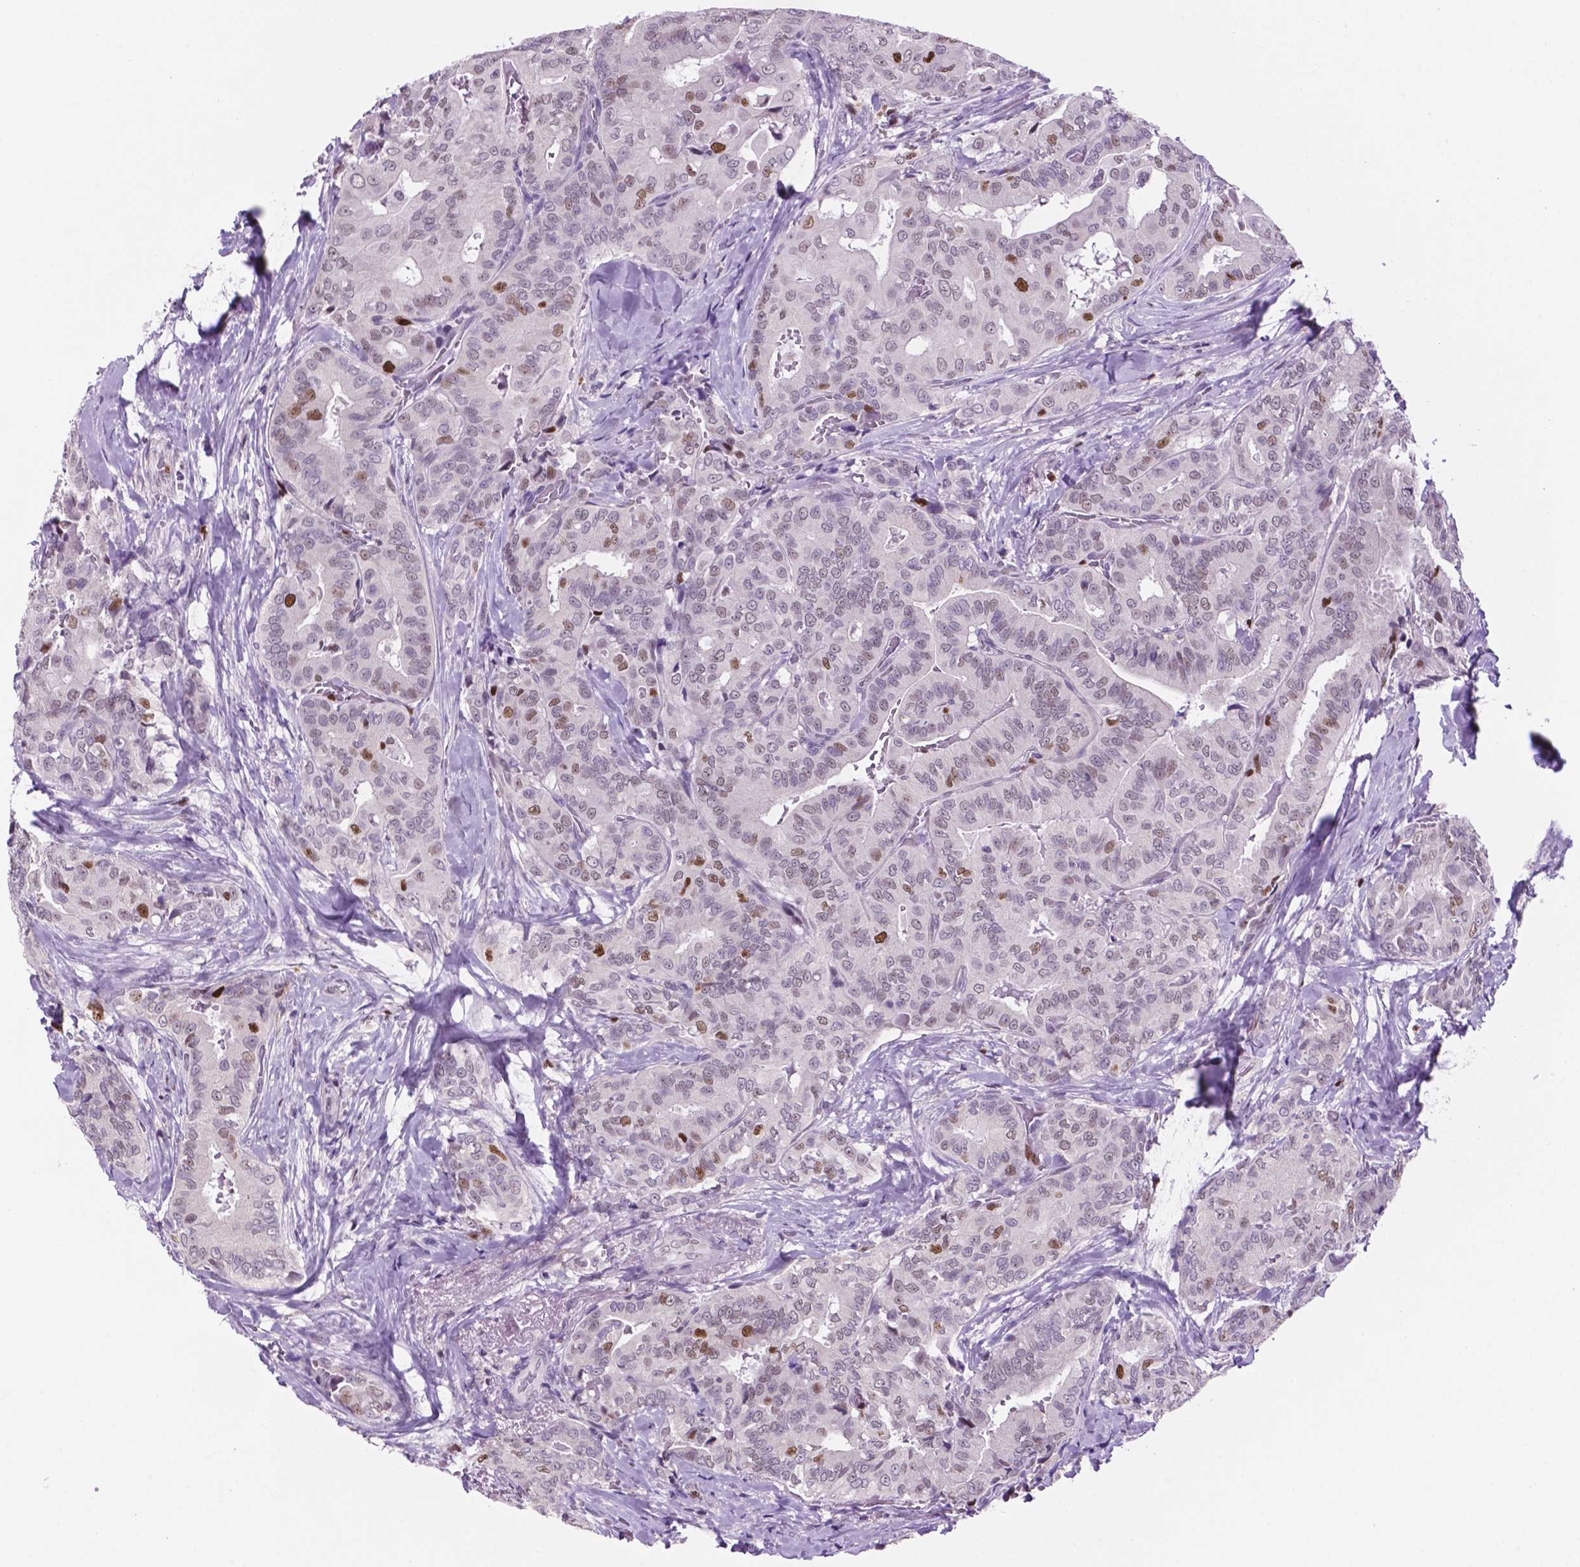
{"staining": {"intensity": "moderate", "quantity": "<25%", "location": "nuclear"}, "tissue": "thyroid cancer", "cell_type": "Tumor cells", "image_type": "cancer", "snomed": [{"axis": "morphology", "description": "Papillary adenocarcinoma, NOS"}, {"axis": "topography", "description": "Thyroid gland"}], "caption": "Immunohistochemistry micrograph of neoplastic tissue: papillary adenocarcinoma (thyroid) stained using immunohistochemistry shows low levels of moderate protein expression localized specifically in the nuclear of tumor cells, appearing as a nuclear brown color.", "gene": "NCAPH2", "patient": {"sex": "male", "age": 61}}